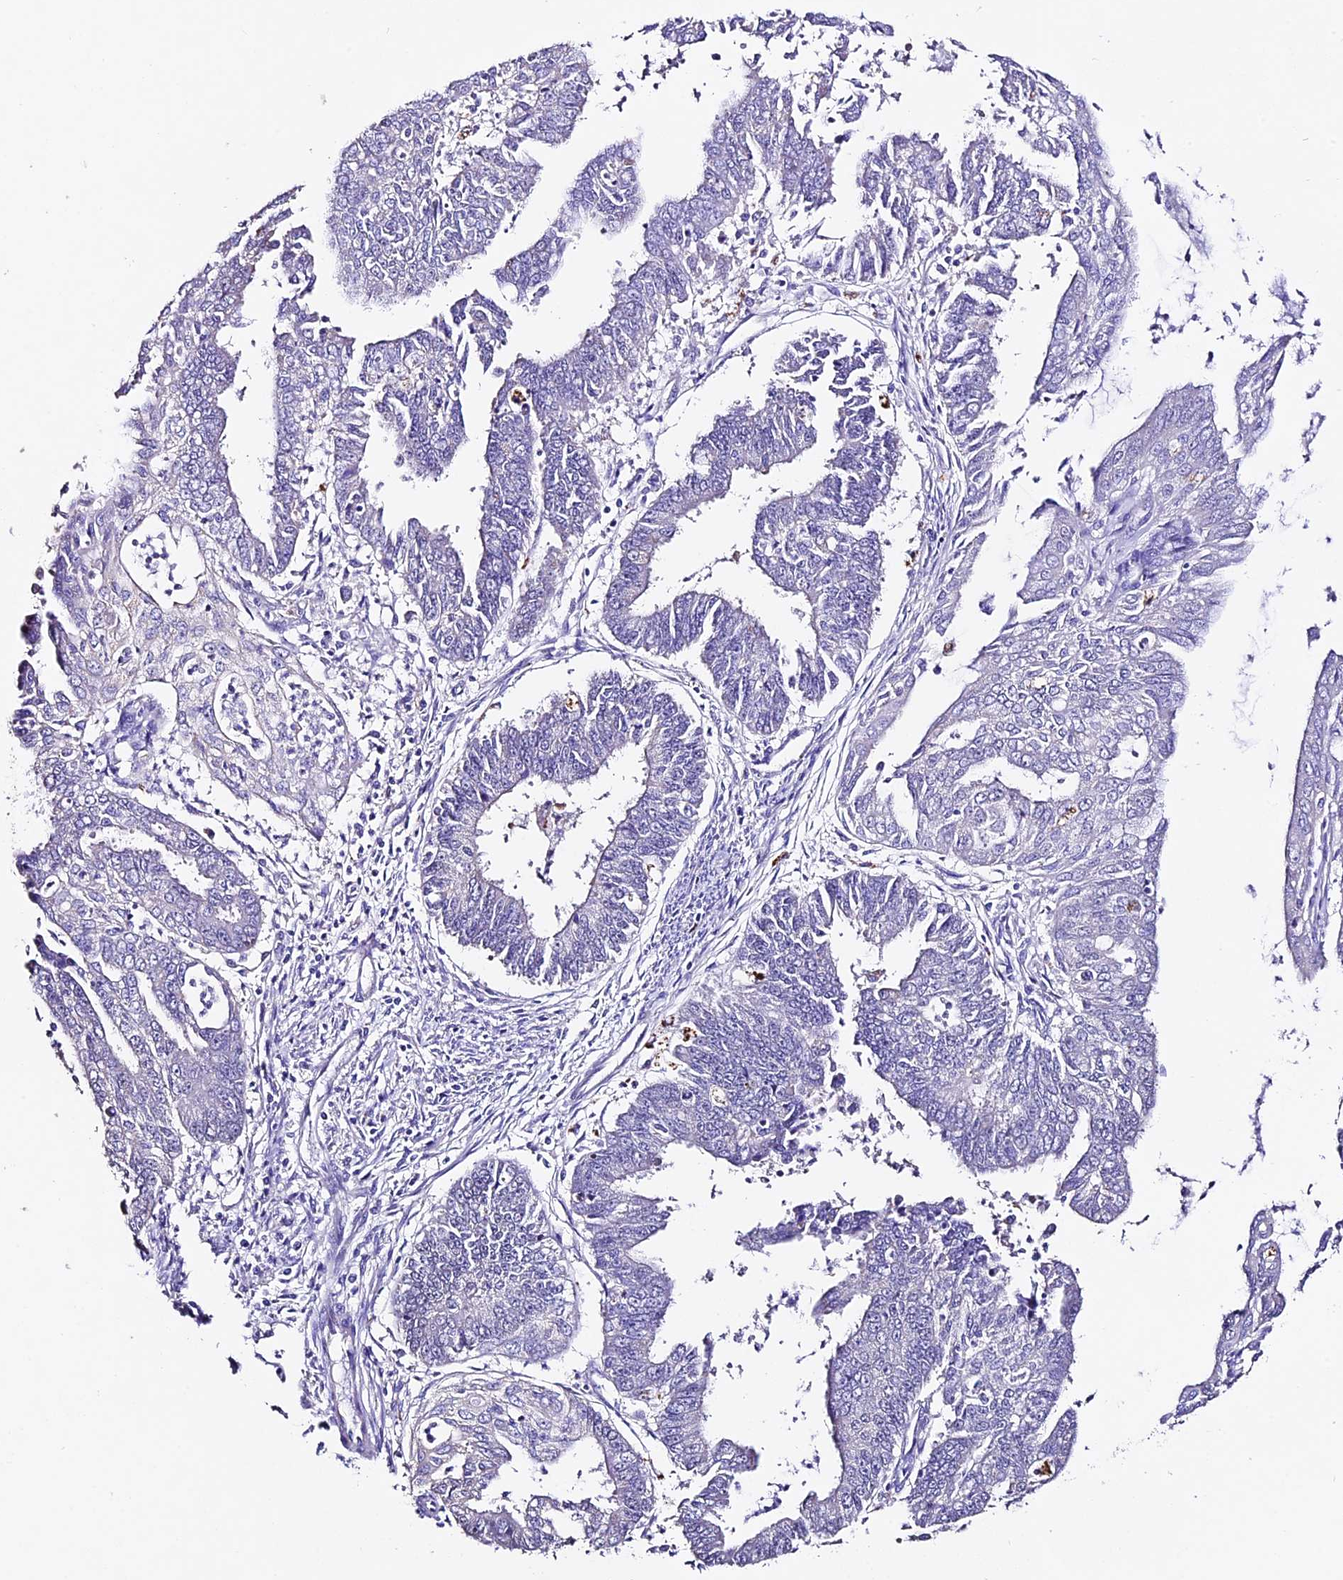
{"staining": {"intensity": "negative", "quantity": "none", "location": "none"}, "tissue": "endometrial cancer", "cell_type": "Tumor cells", "image_type": "cancer", "snomed": [{"axis": "morphology", "description": "Adenocarcinoma, NOS"}, {"axis": "topography", "description": "Endometrium"}], "caption": "Adenocarcinoma (endometrial) was stained to show a protein in brown. There is no significant expression in tumor cells.", "gene": "FBXW9", "patient": {"sex": "female", "age": 73}}